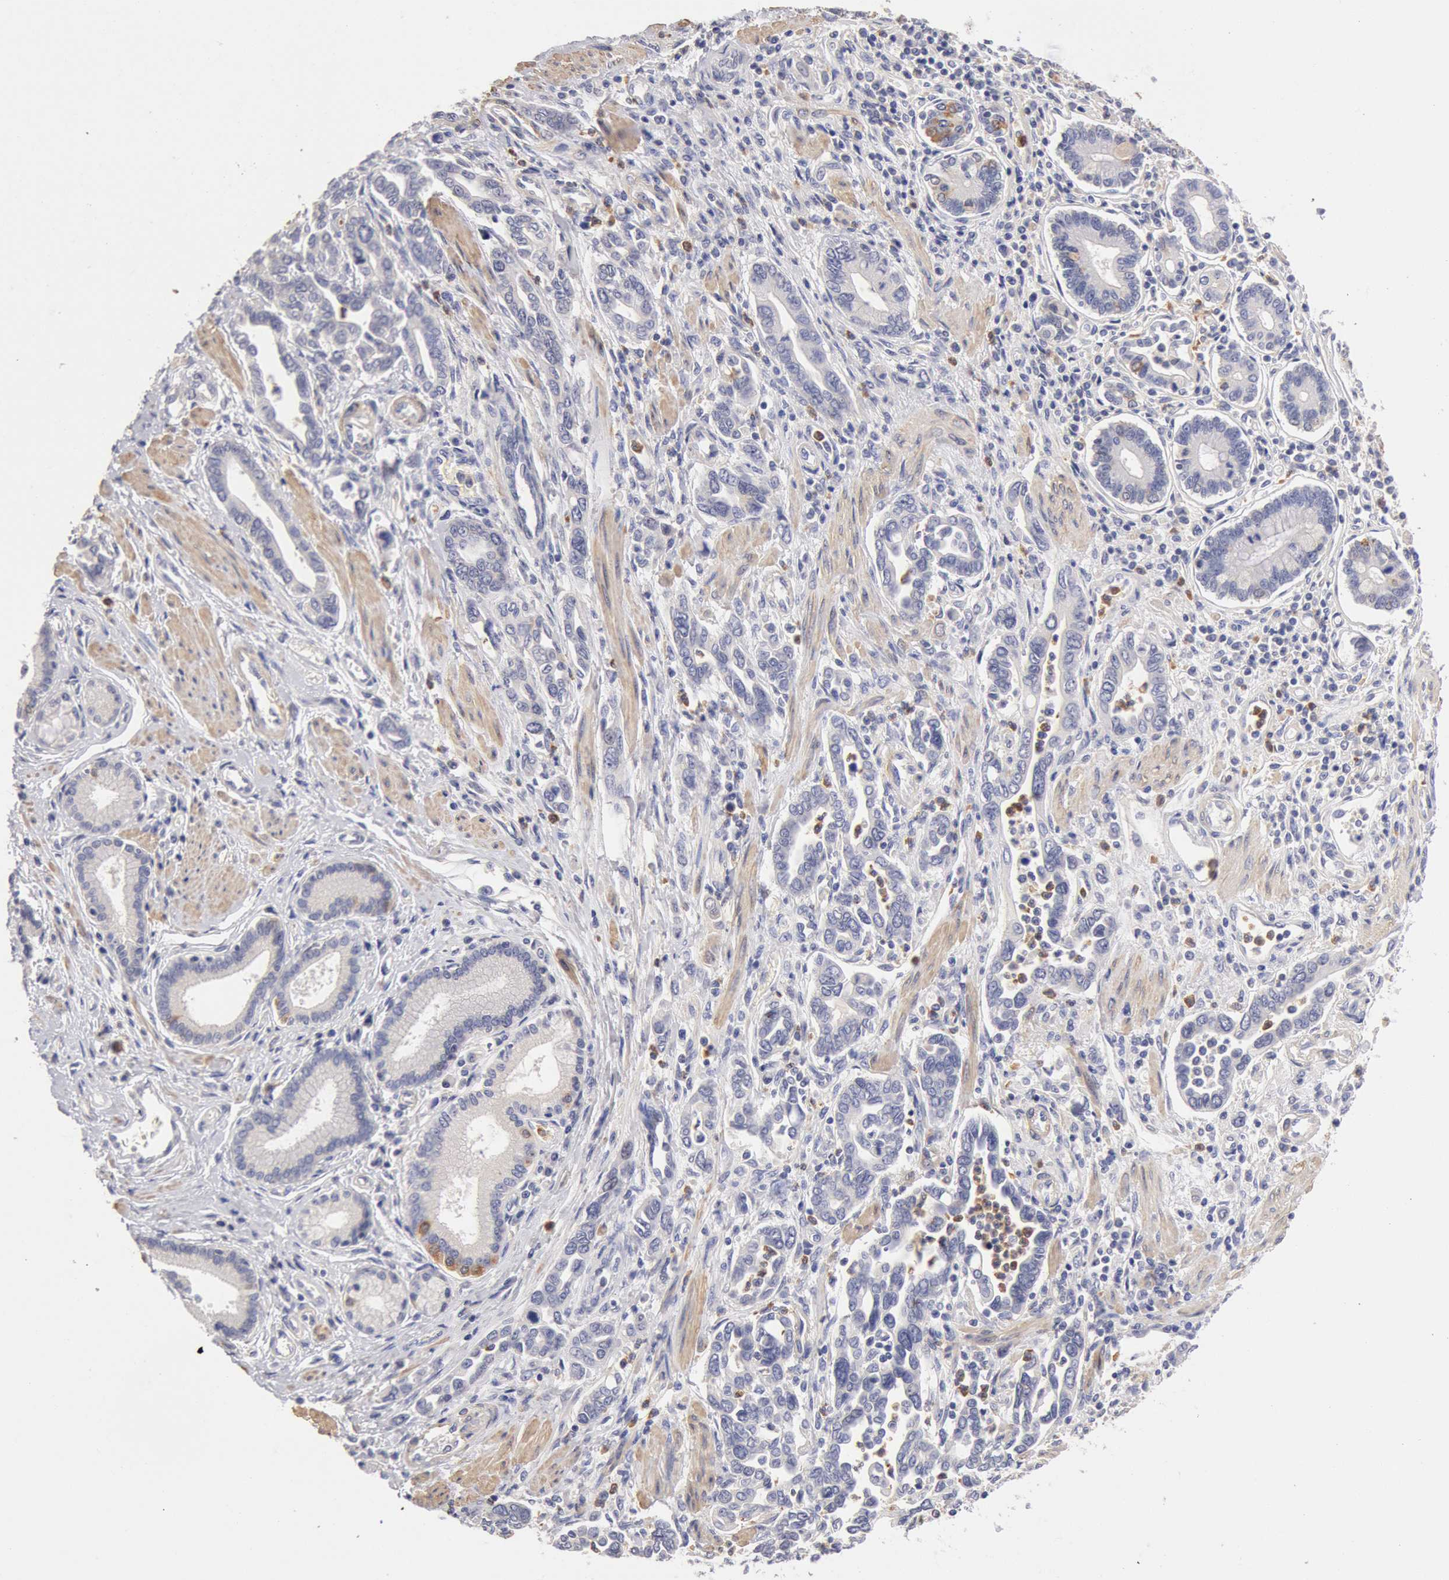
{"staining": {"intensity": "moderate", "quantity": "<25%", "location": "cytoplasmic/membranous"}, "tissue": "pancreatic cancer", "cell_type": "Tumor cells", "image_type": "cancer", "snomed": [{"axis": "morphology", "description": "Adenocarcinoma, NOS"}, {"axis": "topography", "description": "Pancreas"}], "caption": "Immunohistochemistry image of neoplastic tissue: human adenocarcinoma (pancreatic) stained using immunohistochemistry (IHC) shows low levels of moderate protein expression localized specifically in the cytoplasmic/membranous of tumor cells, appearing as a cytoplasmic/membranous brown color.", "gene": "TMED8", "patient": {"sex": "female", "age": 57}}